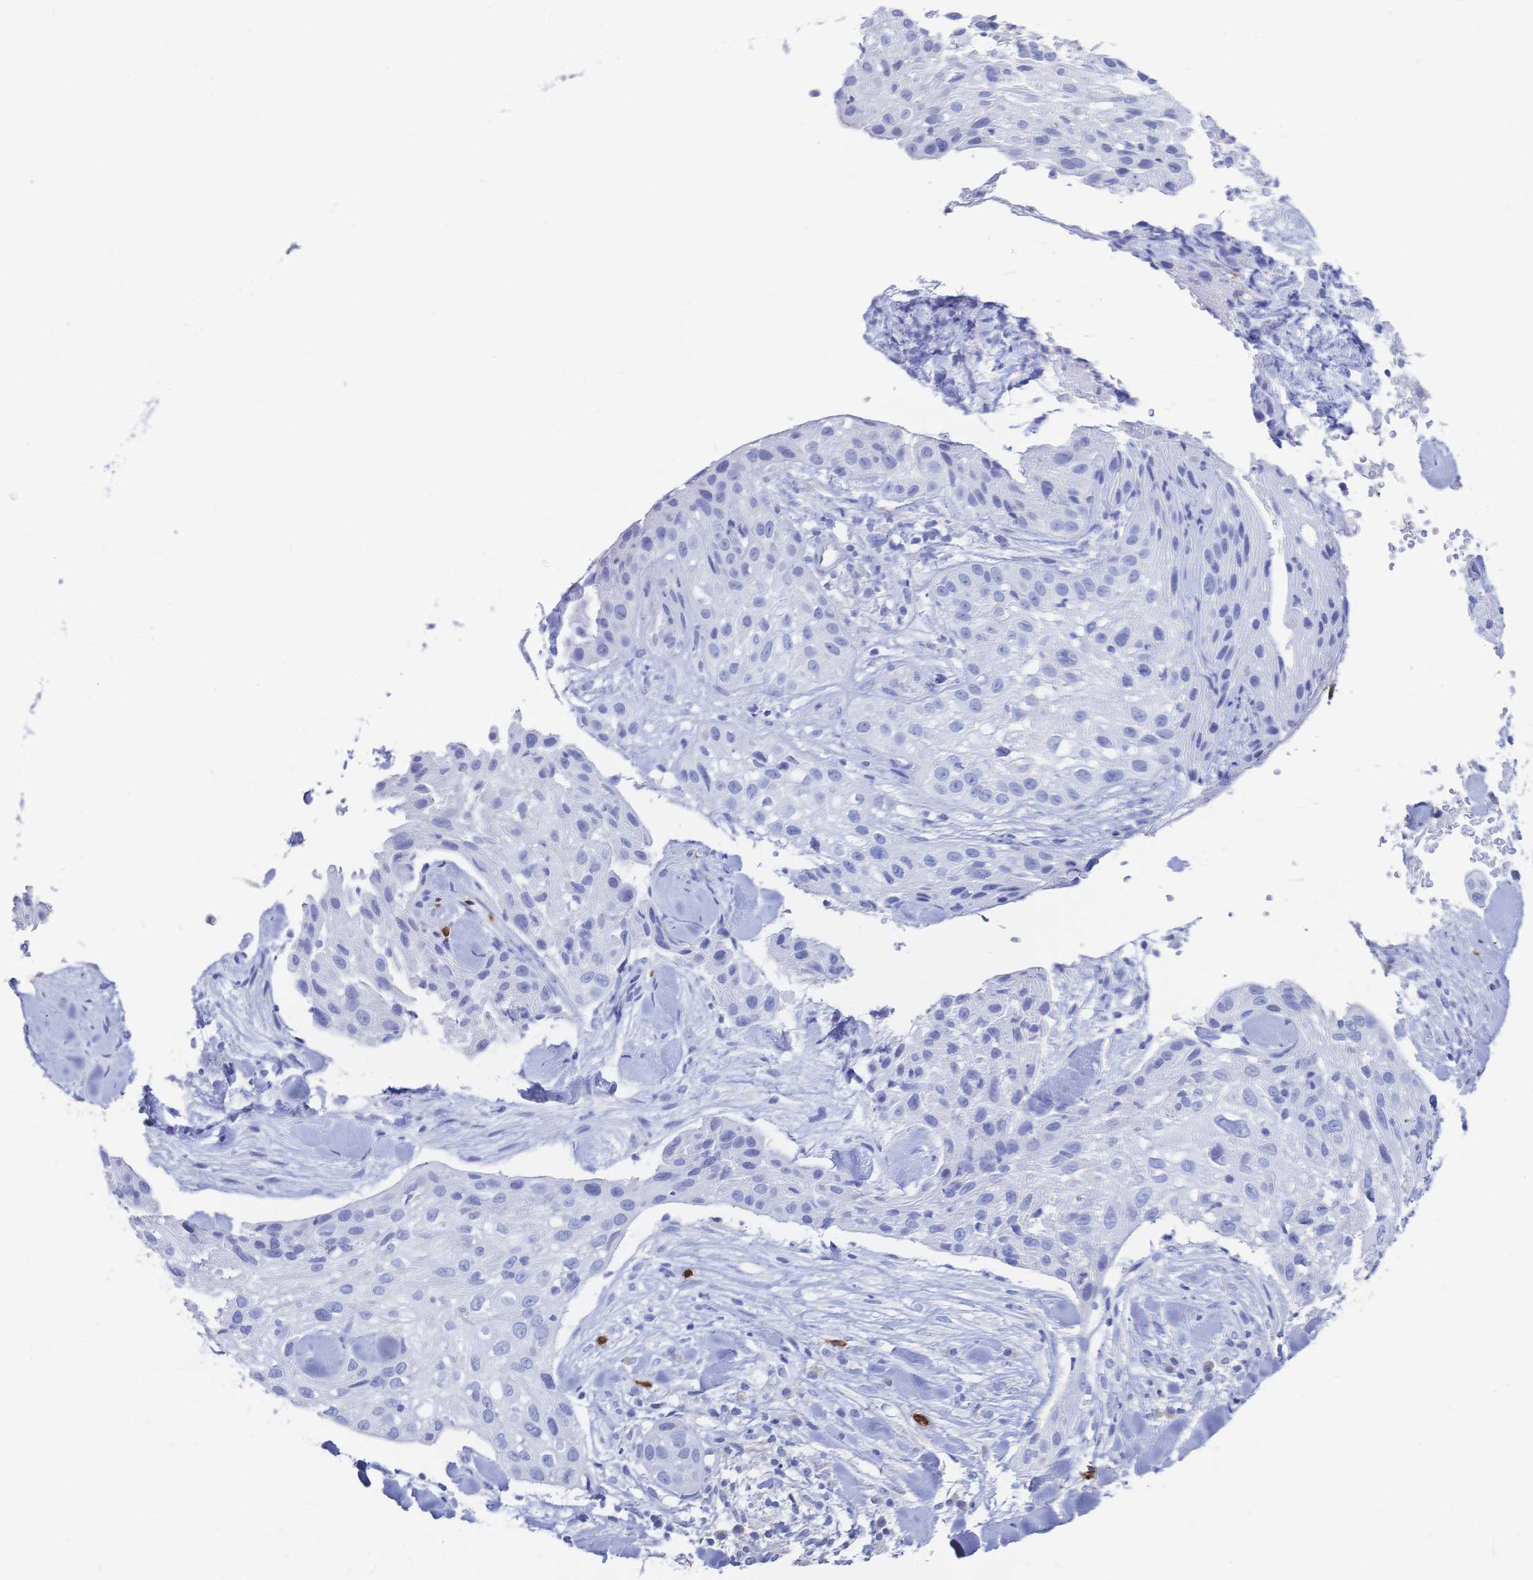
{"staining": {"intensity": "negative", "quantity": "none", "location": "none"}, "tissue": "skin cancer", "cell_type": "Tumor cells", "image_type": "cancer", "snomed": [{"axis": "morphology", "description": "Squamous cell carcinoma, NOS"}, {"axis": "topography", "description": "Skin"}], "caption": "Immunohistochemical staining of human skin cancer displays no significant positivity in tumor cells. (DAB (3,3'-diaminobenzidine) immunohistochemistry visualized using brightfield microscopy, high magnification).", "gene": "IL2RB", "patient": {"sex": "male", "age": 82}}